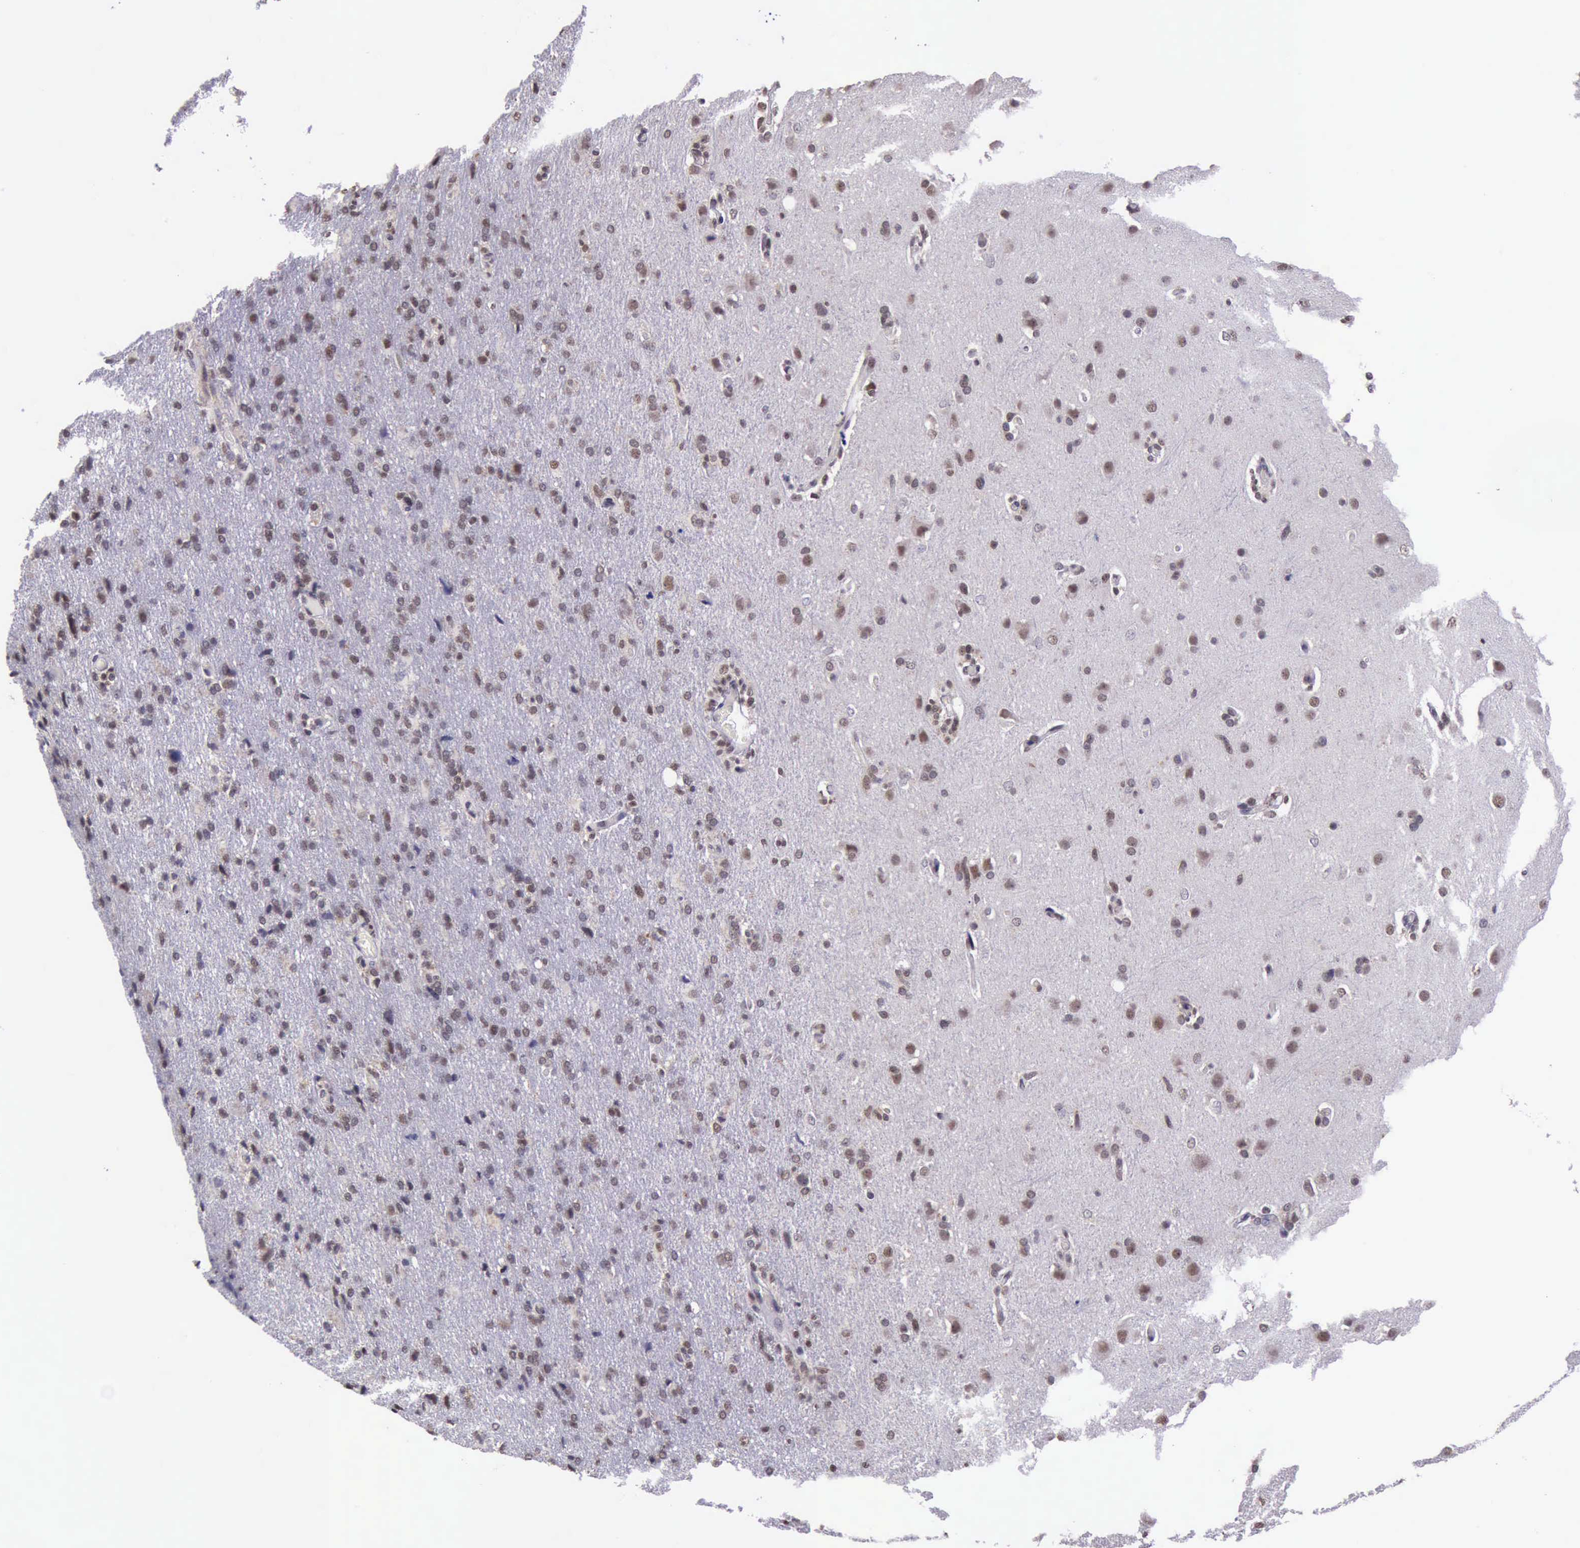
{"staining": {"intensity": "moderate", "quantity": ">75%", "location": "nuclear"}, "tissue": "glioma", "cell_type": "Tumor cells", "image_type": "cancer", "snomed": [{"axis": "morphology", "description": "Glioma, malignant, High grade"}, {"axis": "topography", "description": "Brain"}], "caption": "Glioma tissue demonstrates moderate nuclear staining in about >75% of tumor cells", "gene": "PRPF39", "patient": {"sex": "male", "age": 68}}